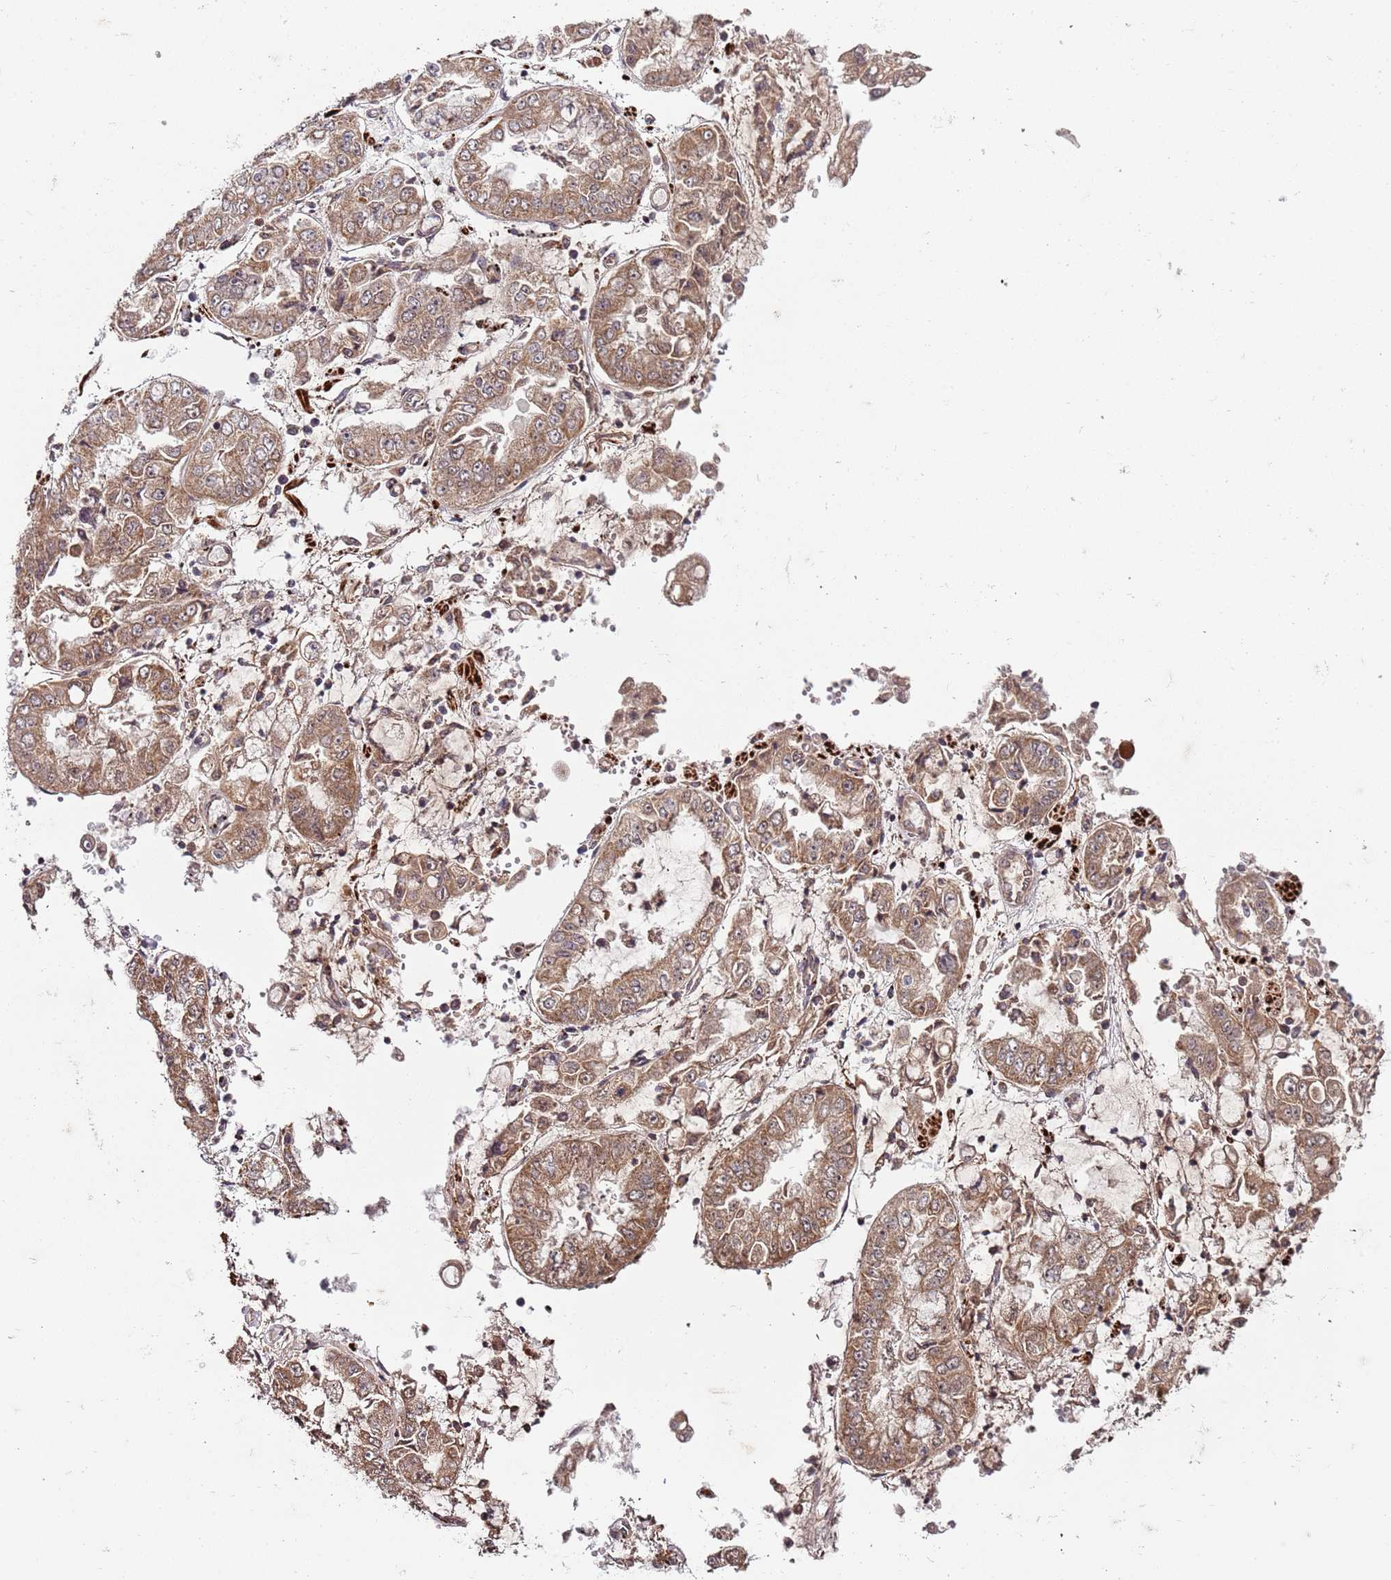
{"staining": {"intensity": "moderate", "quantity": ">75%", "location": "cytoplasmic/membranous"}, "tissue": "stomach cancer", "cell_type": "Tumor cells", "image_type": "cancer", "snomed": [{"axis": "morphology", "description": "Adenocarcinoma, NOS"}, {"axis": "topography", "description": "Stomach"}], "caption": "A micrograph of adenocarcinoma (stomach) stained for a protein displays moderate cytoplasmic/membranous brown staining in tumor cells. Nuclei are stained in blue.", "gene": "LIN37", "patient": {"sex": "male", "age": 76}}